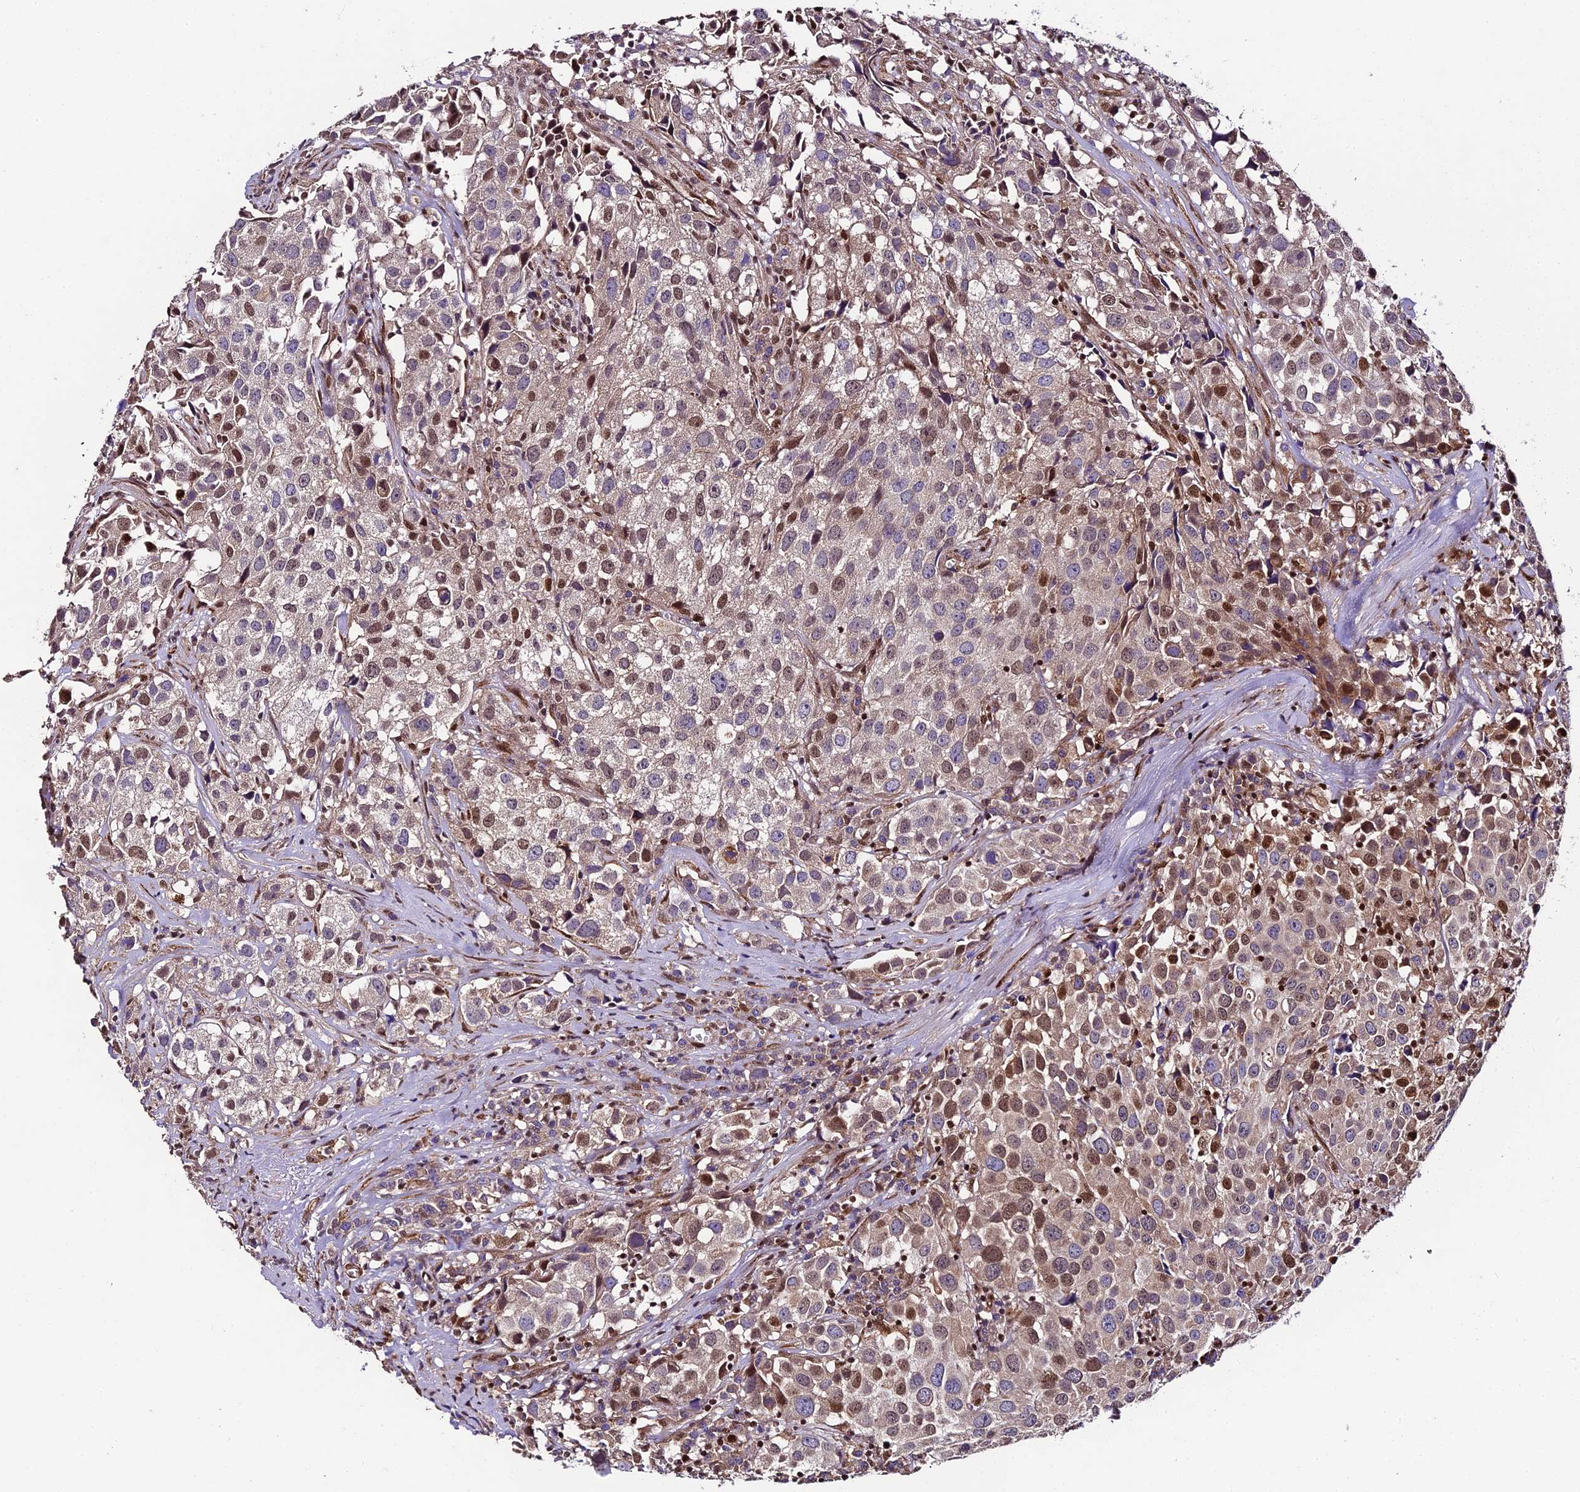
{"staining": {"intensity": "moderate", "quantity": "<25%", "location": "nuclear"}, "tissue": "urothelial cancer", "cell_type": "Tumor cells", "image_type": "cancer", "snomed": [{"axis": "morphology", "description": "Urothelial carcinoma, High grade"}, {"axis": "topography", "description": "Urinary bladder"}], "caption": "Moderate nuclear protein positivity is appreciated in about <25% of tumor cells in urothelial cancer.", "gene": "TRIM22", "patient": {"sex": "female", "age": 75}}